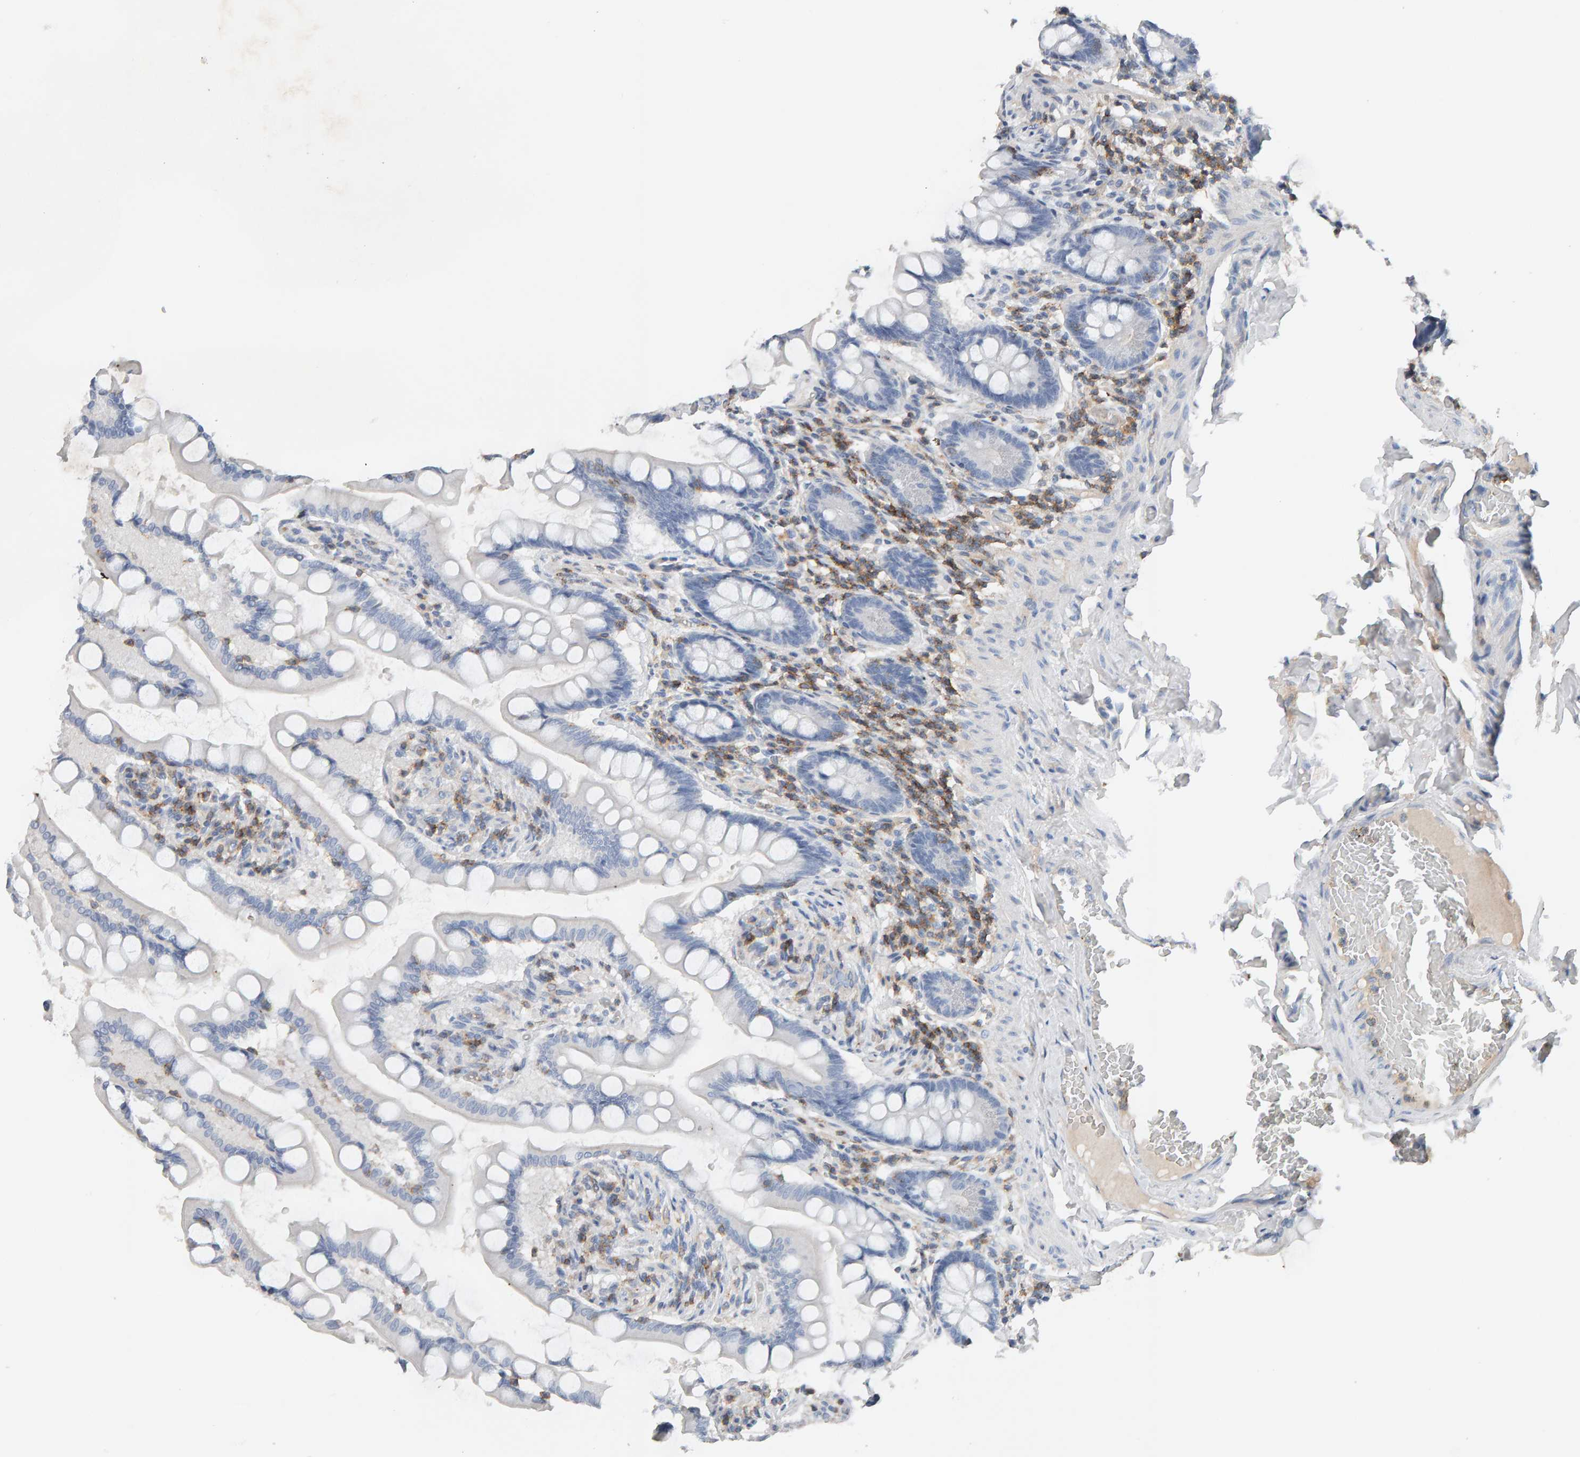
{"staining": {"intensity": "negative", "quantity": "none", "location": "none"}, "tissue": "small intestine", "cell_type": "Glandular cells", "image_type": "normal", "snomed": [{"axis": "morphology", "description": "Normal tissue, NOS"}, {"axis": "topography", "description": "Small intestine"}], "caption": "Immunohistochemistry (IHC) histopathology image of unremarkable human small intestine stained for a protein (brown), which reveals no positivity in glandular cells.", "gene": "FYN", "patient": {"sex": "male", "age": 41}}